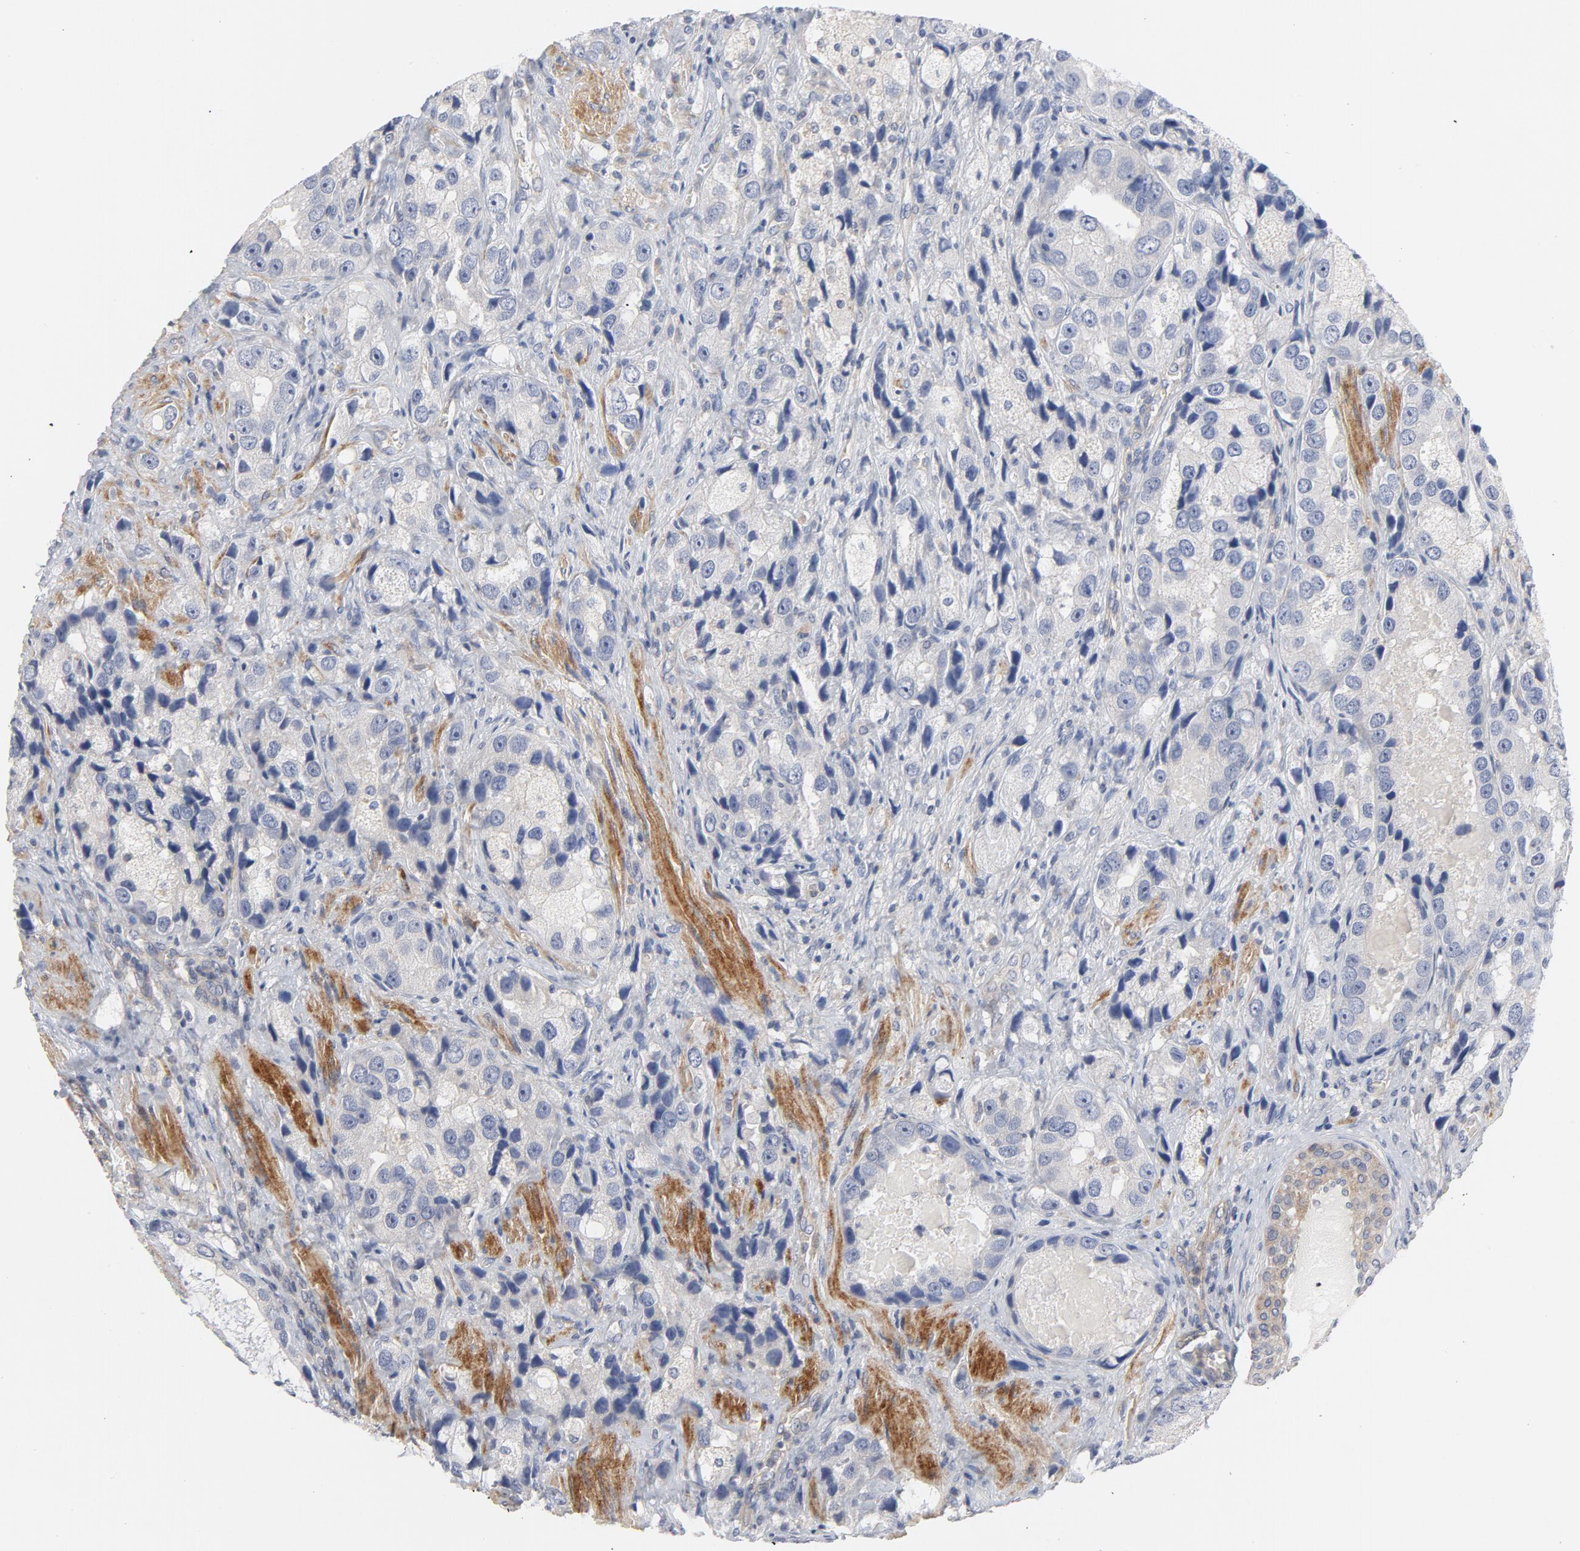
{"staining": {"intensity": "negative", "quantity": "none", "location": "none"}, "tissue": "prostate cancer", "cell_type": "Tumor cells", "image_type": "cancer", "snomed": [{"axis": "morphology", "description": "Adenocarcinoma, High grade"}, {"axis": "topography", "description": "Prostate"}], "caption": "This photomicrograph is of prostate cancer stained with immunohistochemistry to label a protein in brown with the nuclei are counter-stained blue. There is no positivity in tumor cells.", "gene": "ROCK1", "patient": {"sex": "male", "age": 63}}